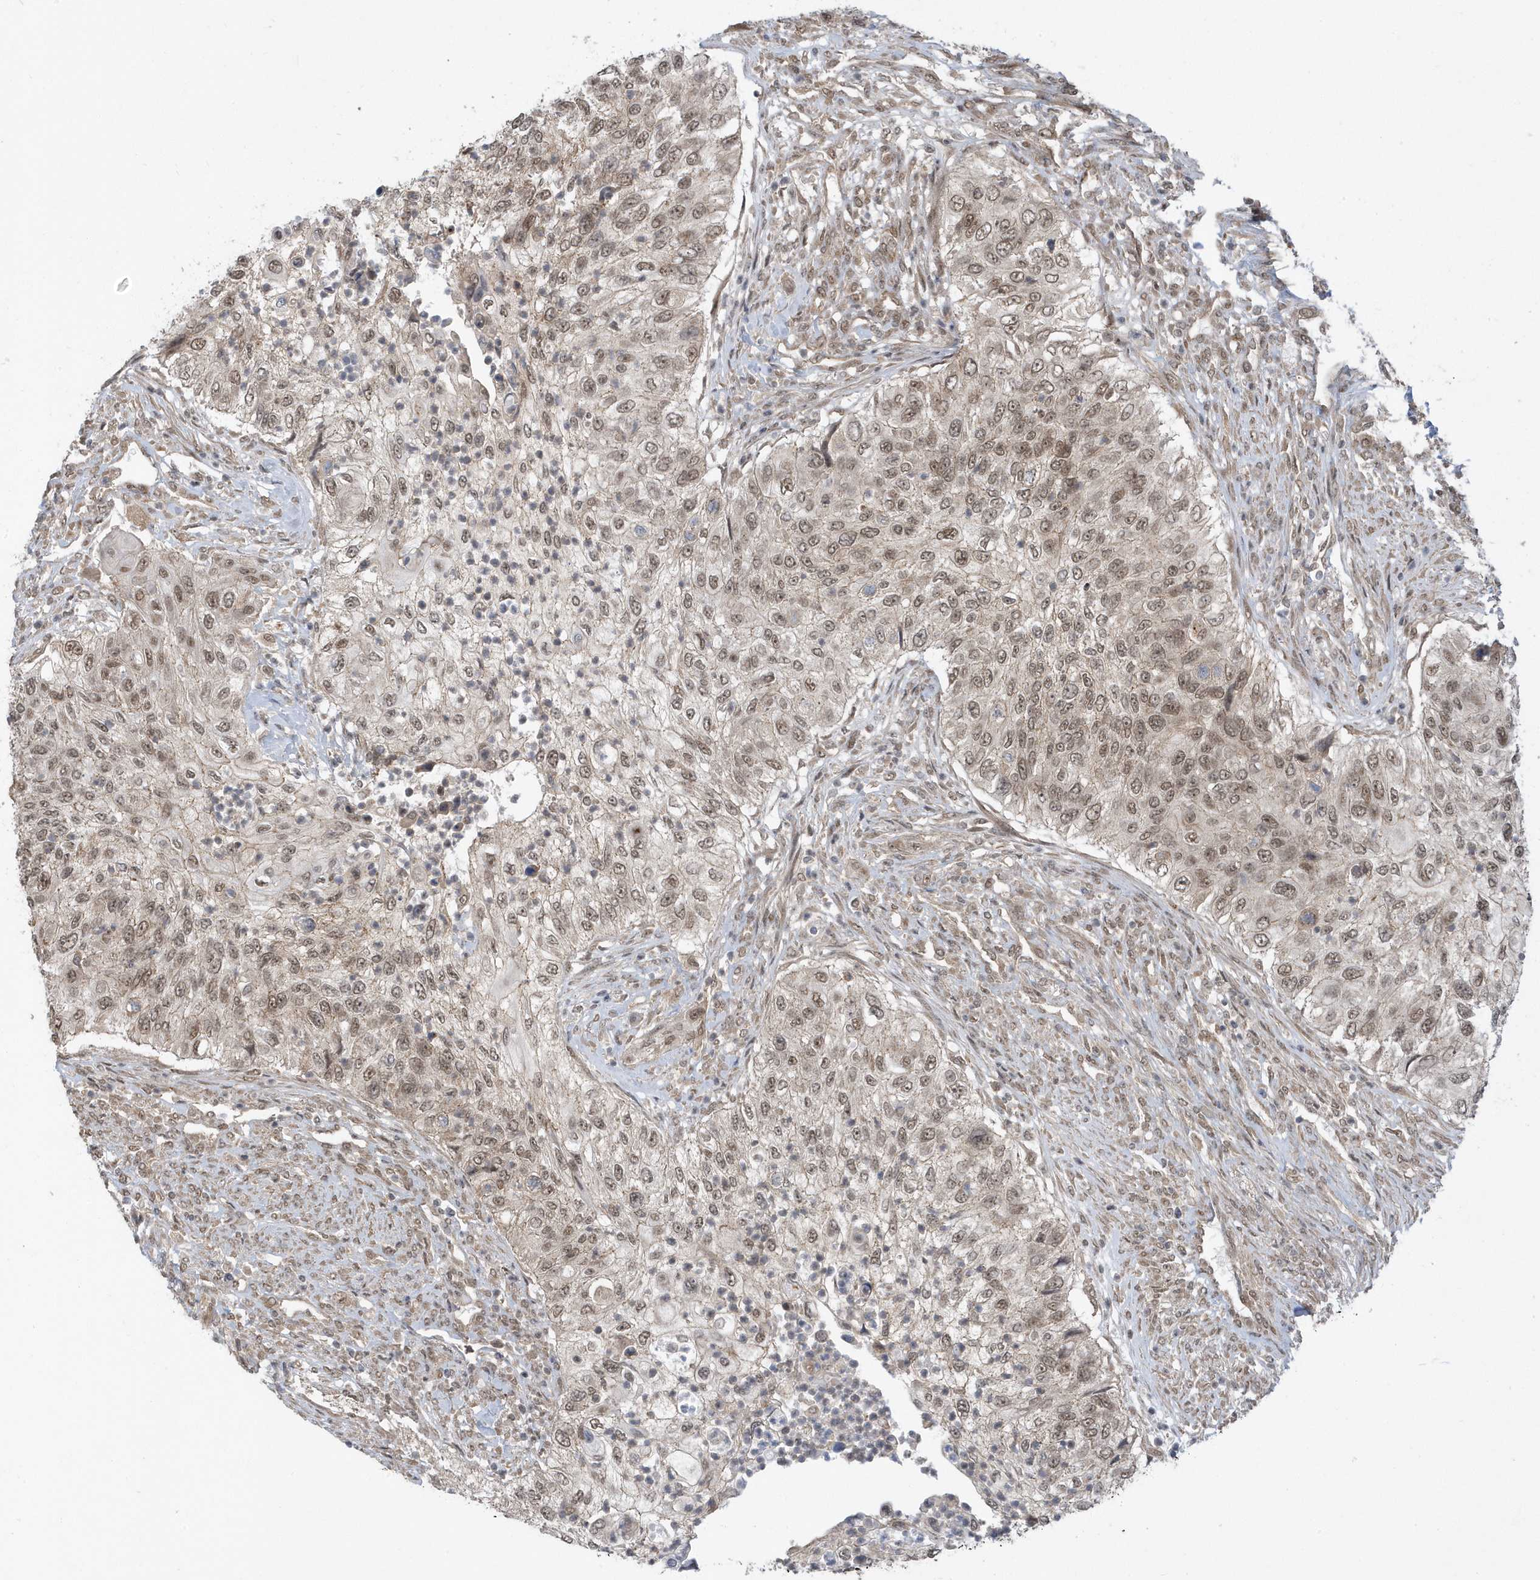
{"staining": {"intensity": "weak", "quantity": ">75%", "location": "nuclear"}, "tissue": "urothelial cancer", "cell_type": "Tumor cells", "image_type": "cancer", "snomed": [{"axis": "morphology", "description": "Urothelial carcinoma, High grade"}, {"axis": "topography", "description": "Urinary bladder"}], "caption": "An IHC image of tumor tissue is shown. Protein staining in brown highlights weak nuclear positivity in urothelial carcinoma (high-grade) within tumor cells. The protein of interest is shown in brown color, while the nuclei are stained blue.", "gene": "USP53", "patient": {"sex": "female", "age": 60}}